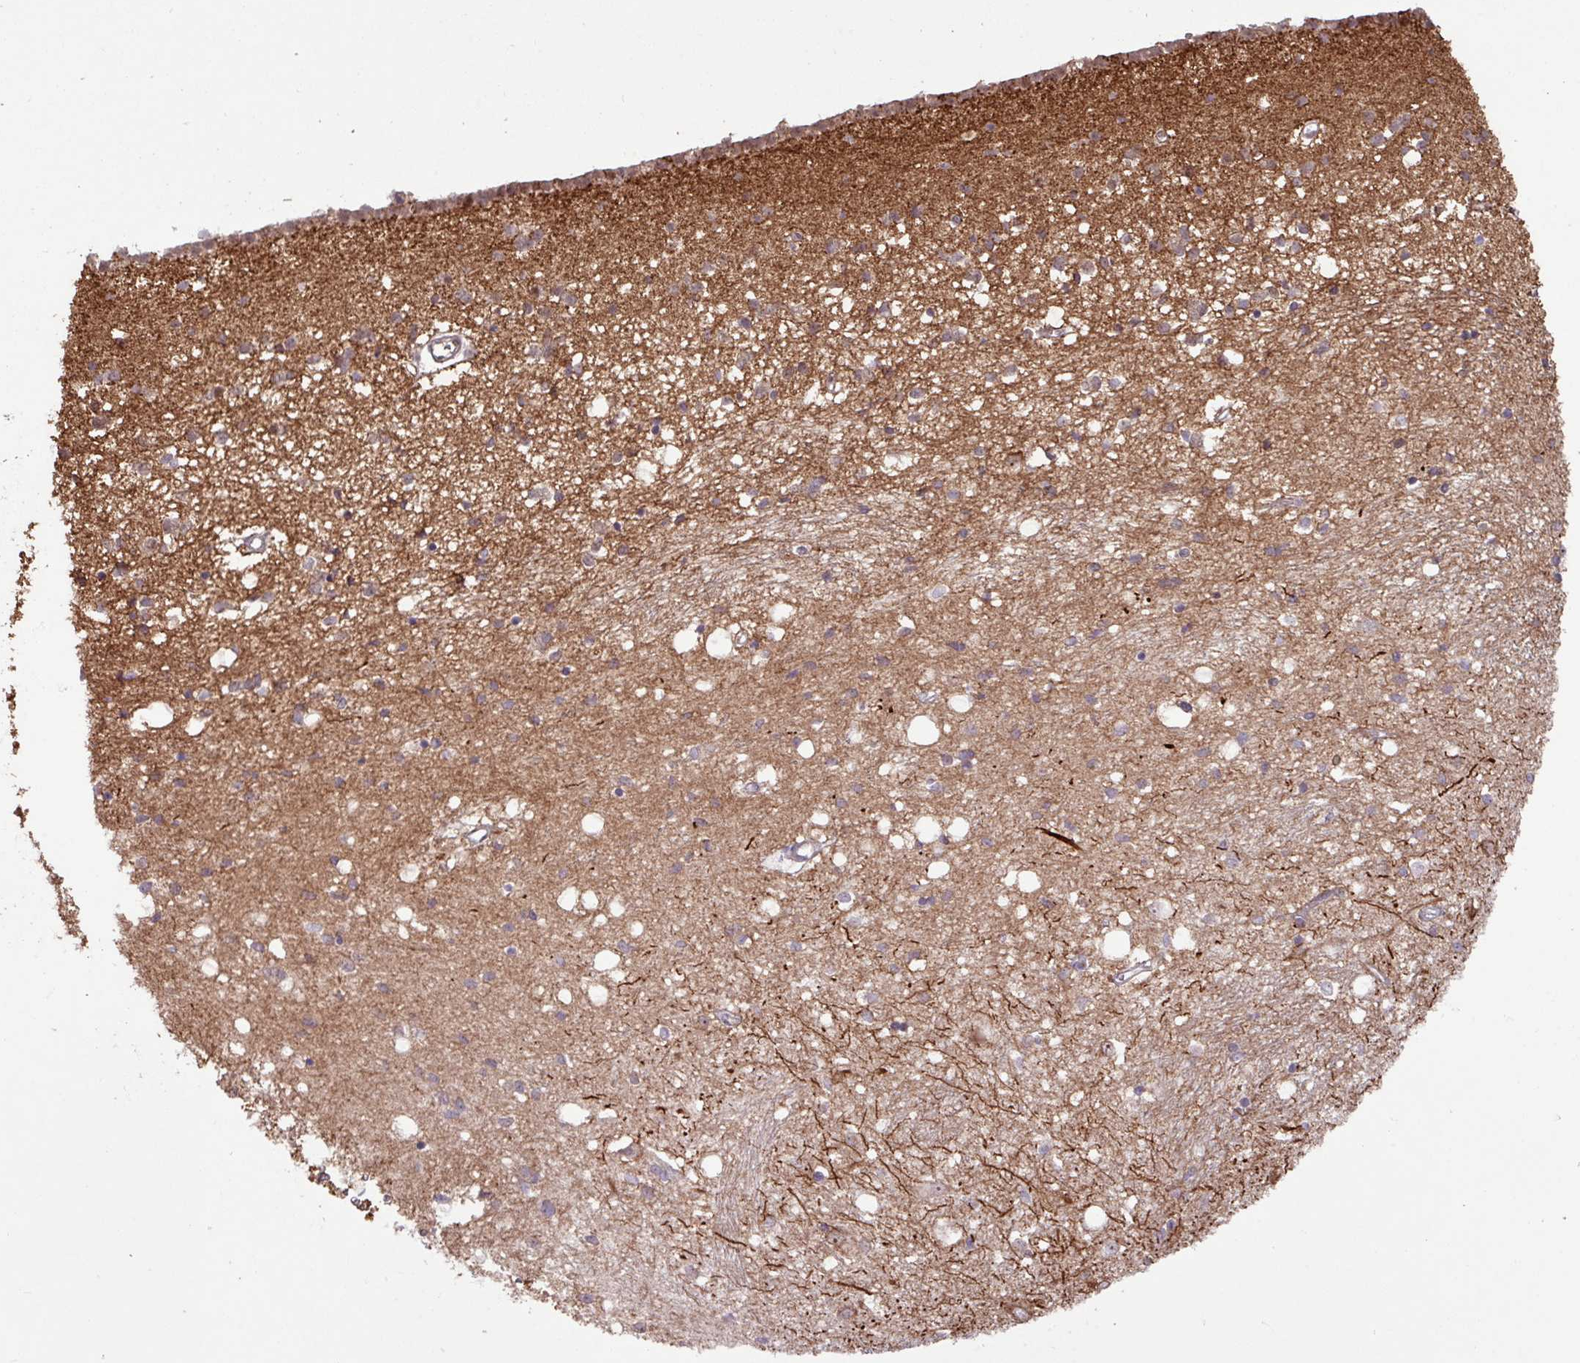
{"staining": {"intensity": "weak", "quantity": "<25%", "location": "nuclear"}, "tissue": "caudate", "cell_type": "Glial cells", "image_type": "normal", "snomed": [{"axis": "morphology", "description": "Normal tissue, NOS"}, {"axis": "topography", "description": "Lateral ventricle wall"}], "caption": "DAB (3,3'-diaminobenzidine) immunohistochemical staining of benign human caudate demonstrates no significant positivity in glial cells.", "gene": "GON7", "patient": {"sex": "male", "age": 70}}